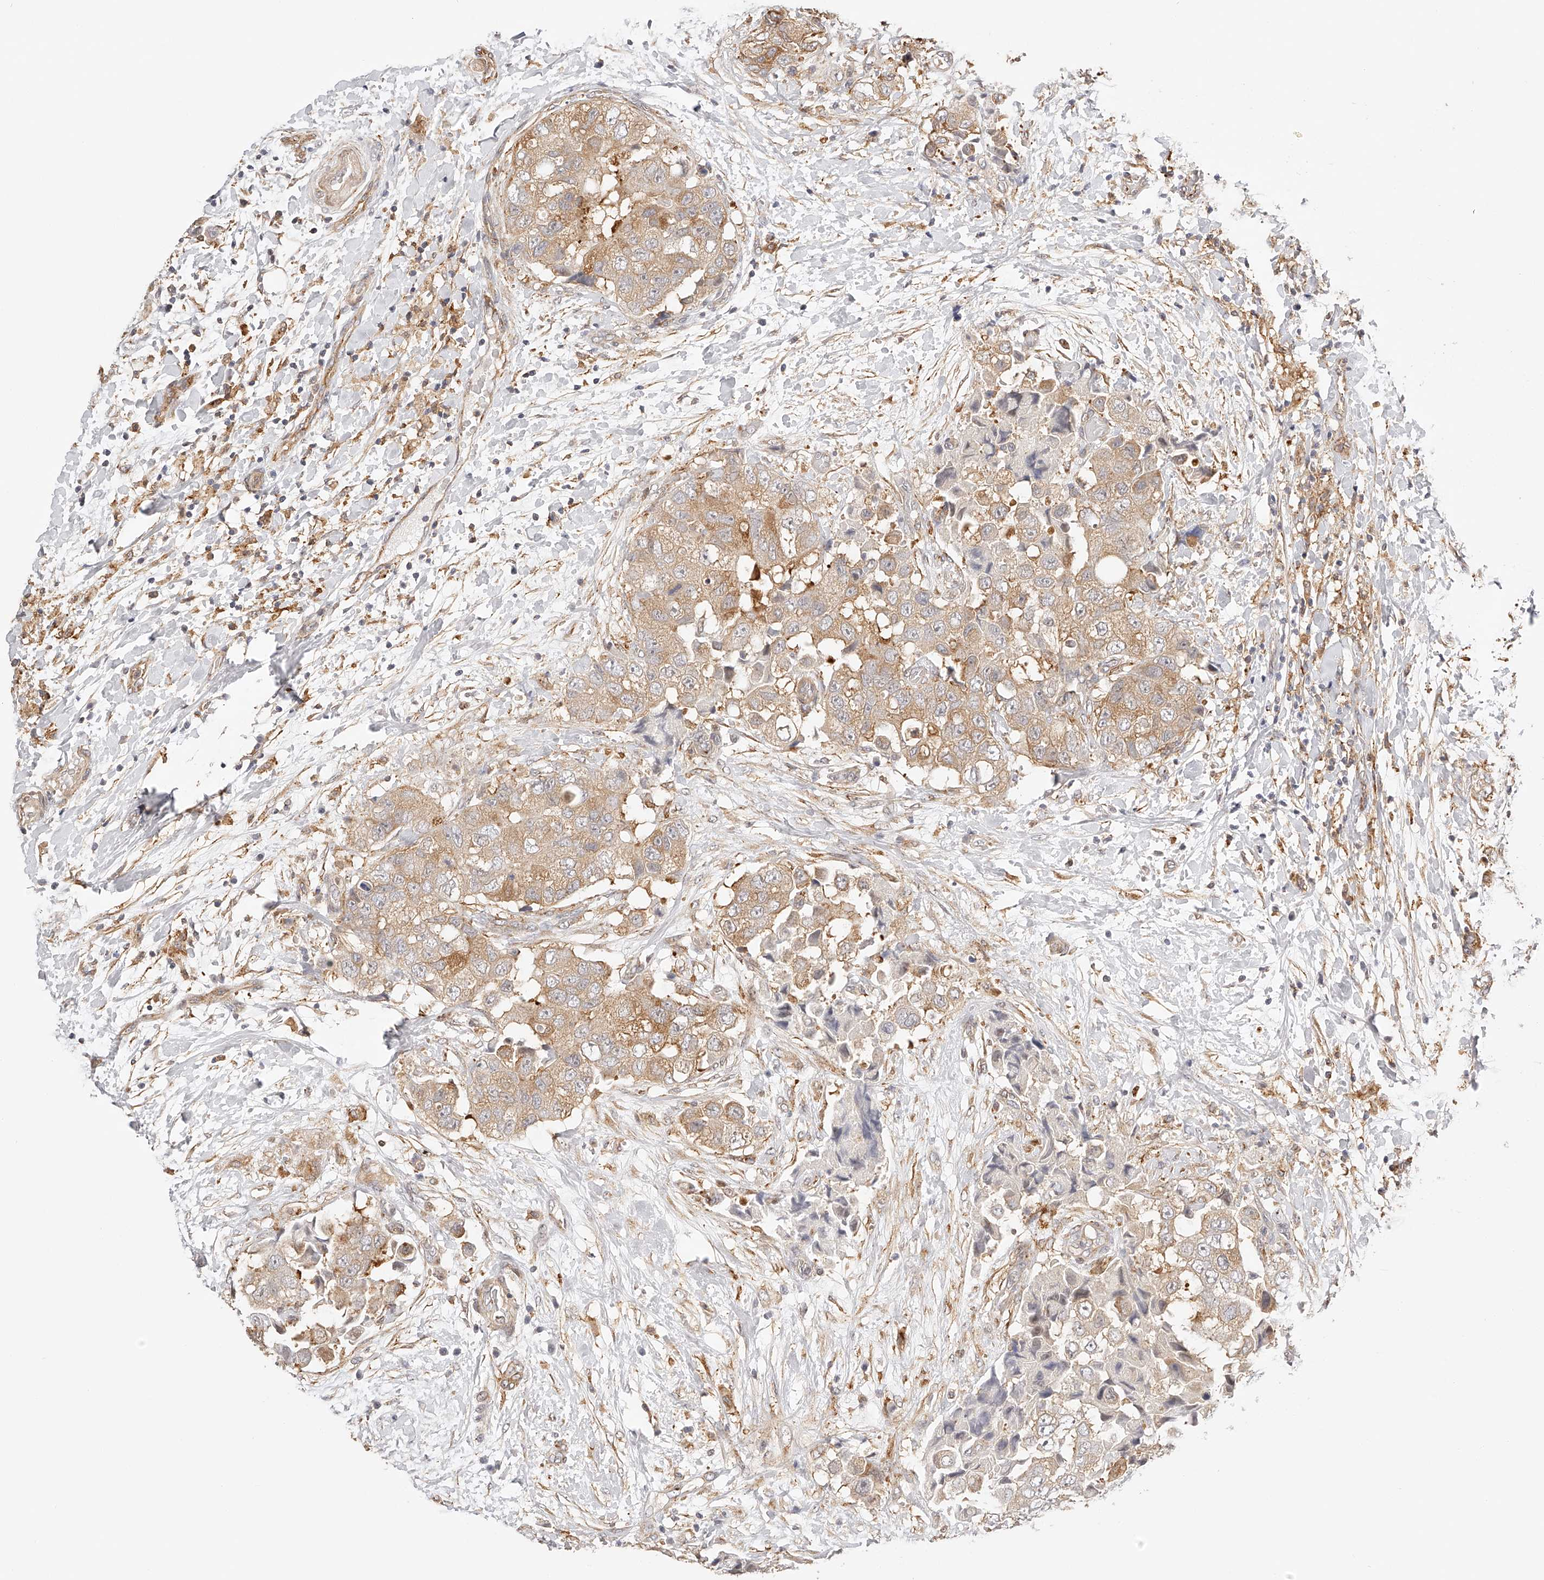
{"staining": {"intensity": "moderate", "quantity": ">75%", "location": "cytoplasmic/membranous"}, "tissue": "breast cancer", "cell_type": "Tumor cells", "image_type": "cancer", "snomed": [{"axis": "morphology", "description": "Normal tissue, NOS"}, {"axis": "morphology", "description": "Duct carcinoma"}, {"axis": "topography", "description": "Breast"}], "caption": "Breast cancer (intraductal carcinoma) stained with immunohistochemistry exhibits moderate cytoplasmic/membranous staining in approximately >75% of tumor cells. The staining is performed using DAB brown chromogen to label protein expression. The nuclei are counter-stained blue using hematoxylin.", "gene": "SYNC", "patient": {"sex": "female", "age": 62}}